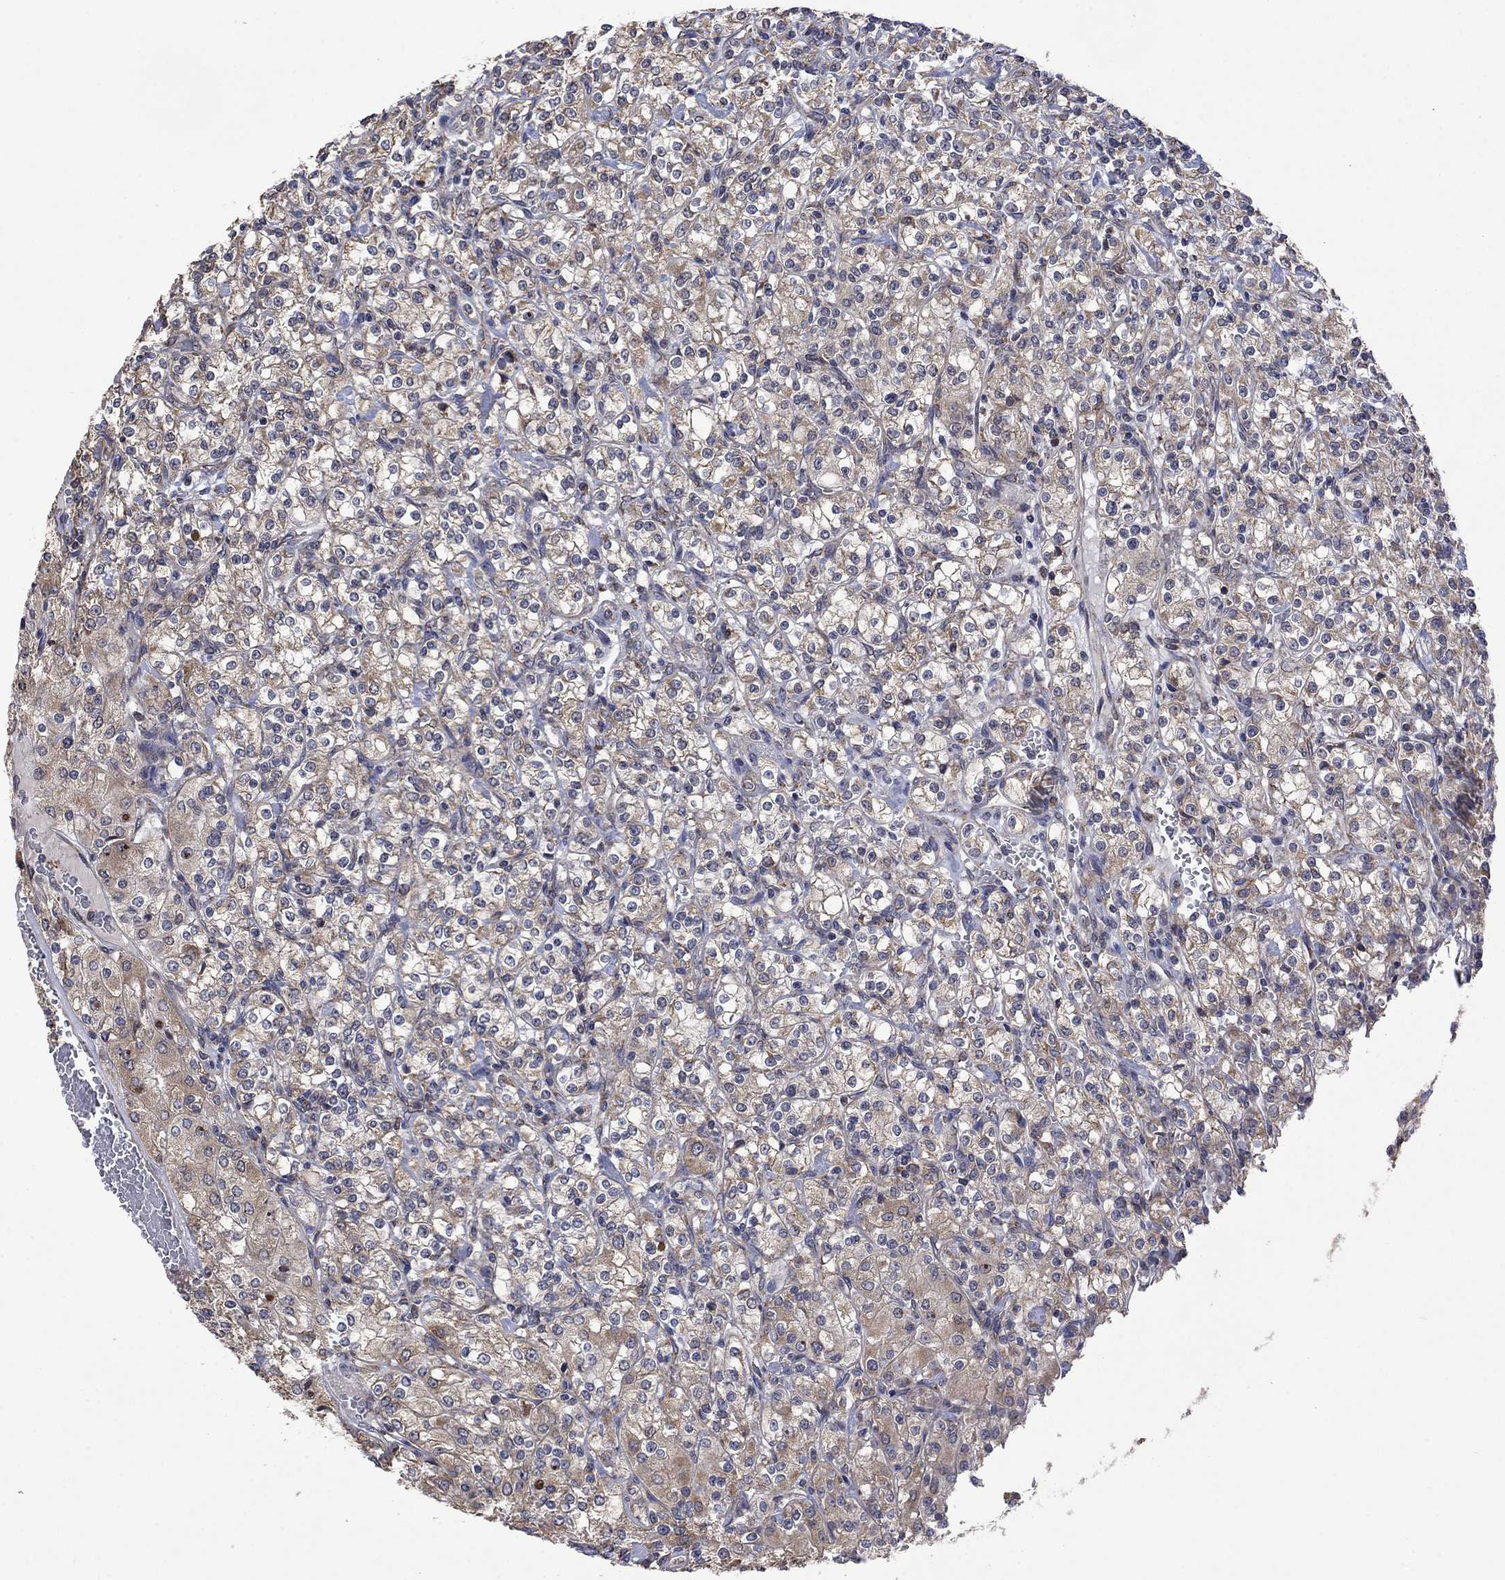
{"staining": {"intensity": "weak", "quantity": "25%-75%", "location": "cytoplasmic/membranous"}, "tissue": "renal cancer", "cell_type": "Tumor cells", "image_type": "cancer", "snomed": [{"axis": "morphology", "description": "Adenocarcinoma, NOS"}, {"axis": "topography", "description": "Kidney"}], "caption": "DAB (3,3'-diaminobenzidine) immunohistochemical staining of renal adenocarcinoma demonstrates weak cytoplasmic/membranous protein staining in about 25%-75% of tumor cells.", "gene": "FURIN", "patient": {"sex": "male", "age": 77}}